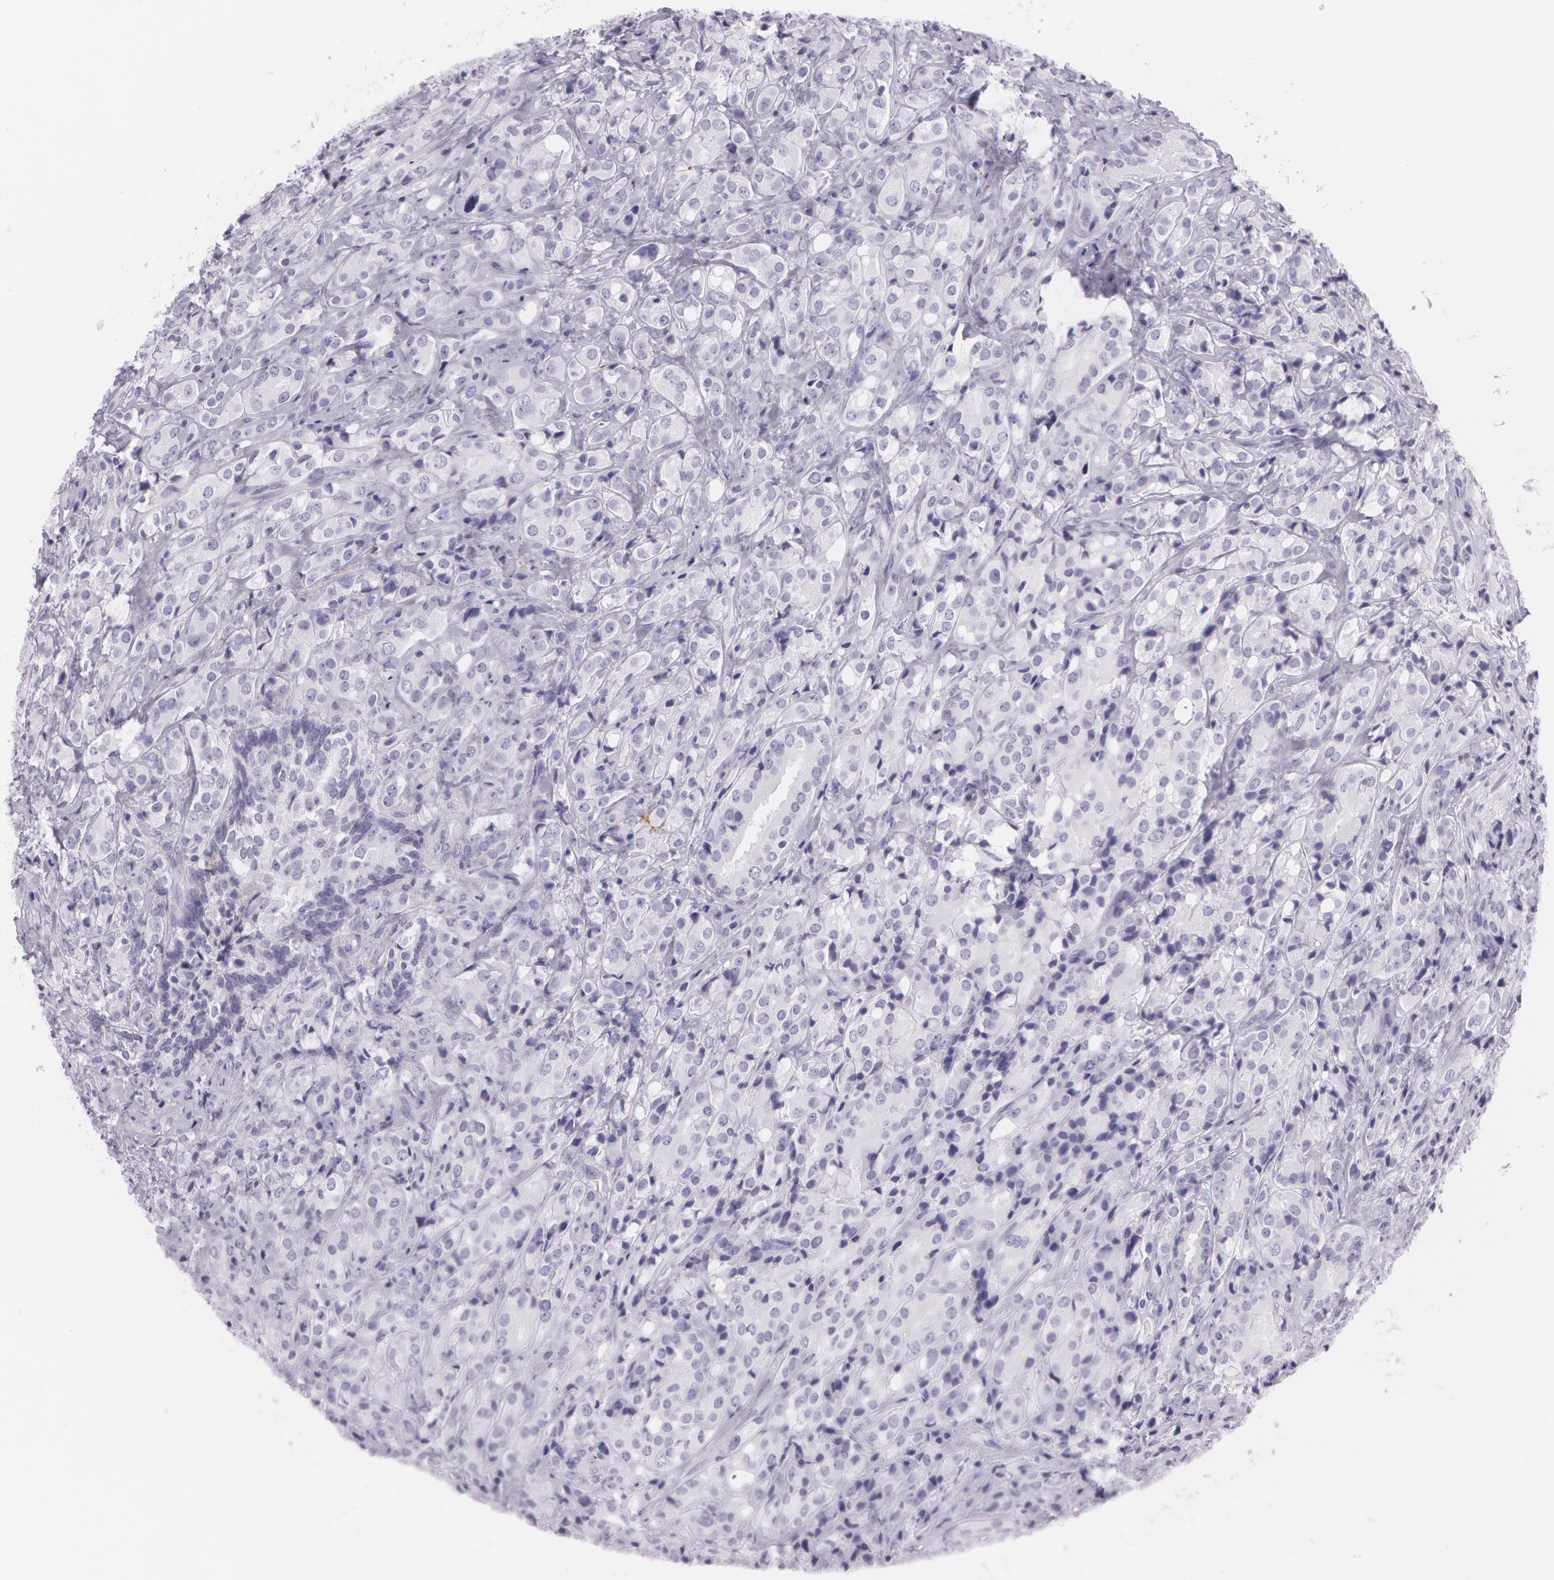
{"staining": {"intensity": "negative", "quantity": "none", "location": "none"}, "tissue": "prostate cancer", "cell_type": "Tumor cells", "image_type": "cancer", "snomed": [{"axis": "morphology", "description": "Adenocarcinoma, High grade"}, {"axis": "topography", "description": "Prostate"}], "caption": "DAB immunohistochemical staining of prostate cancer (high-grade adenocarcinoma) exhibits no significant expression in tumor cells. (DAB immunohistochemistry visualized using brightfield microscopy, high magnification).", "gene": "SNCG", "patient": {"sex": "male", "age": 68}}